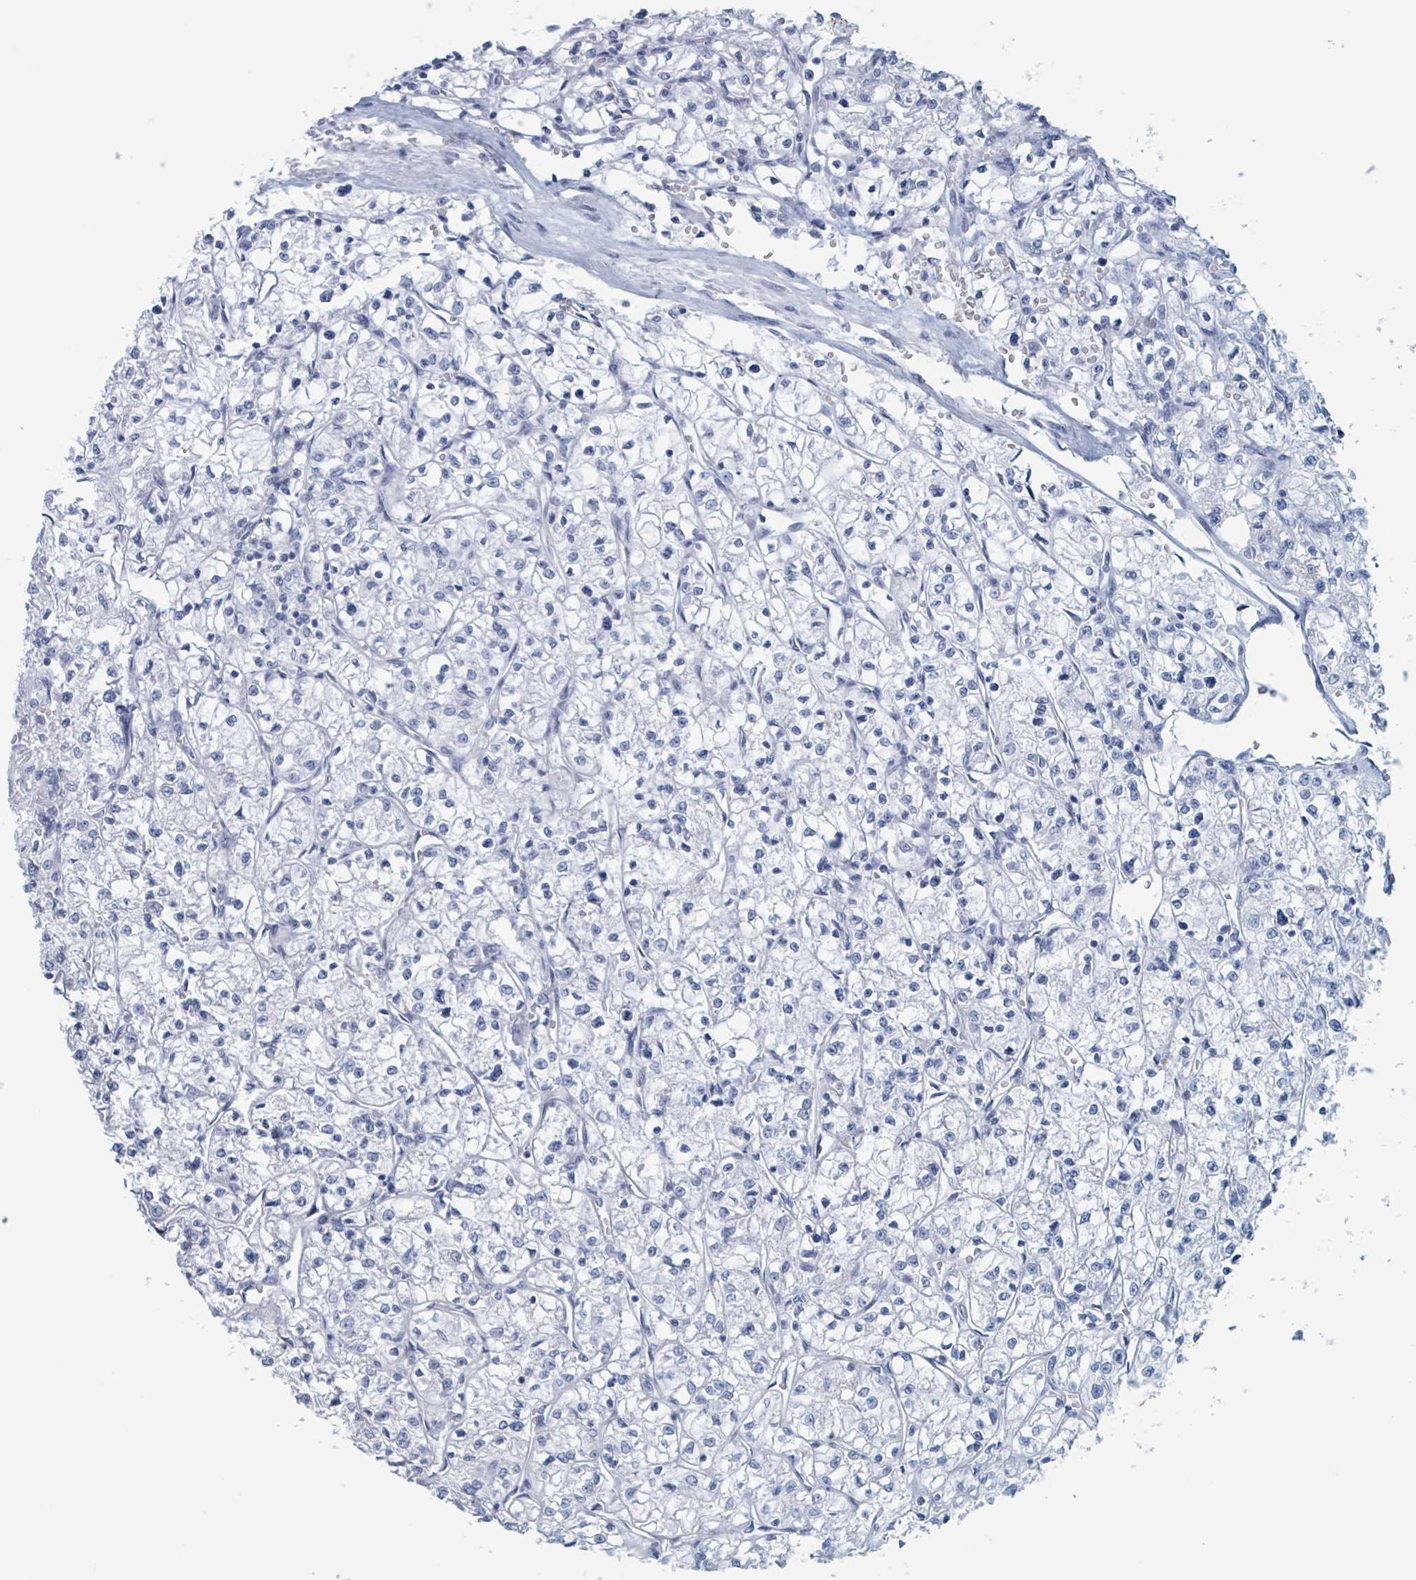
{"staining": {"intensity": "negative", "quantity": "none", "location": "none"}, "tissue": "renal cancer", "cell_type": "Tumor cells", "image_type": "cancer", "snomed": [{"axis": "morphology", "description": "Adenocarcinoma, NOS"}, {"axis": "topography", "description": "Kidney"}], "caption": "This is a micrograph of immunohistochemistry staining of adenocarcinoma (renal), which shows no staining in tumor cells.", "gene": "KLK4", "patient": {"sex": "female", "age": 64}}